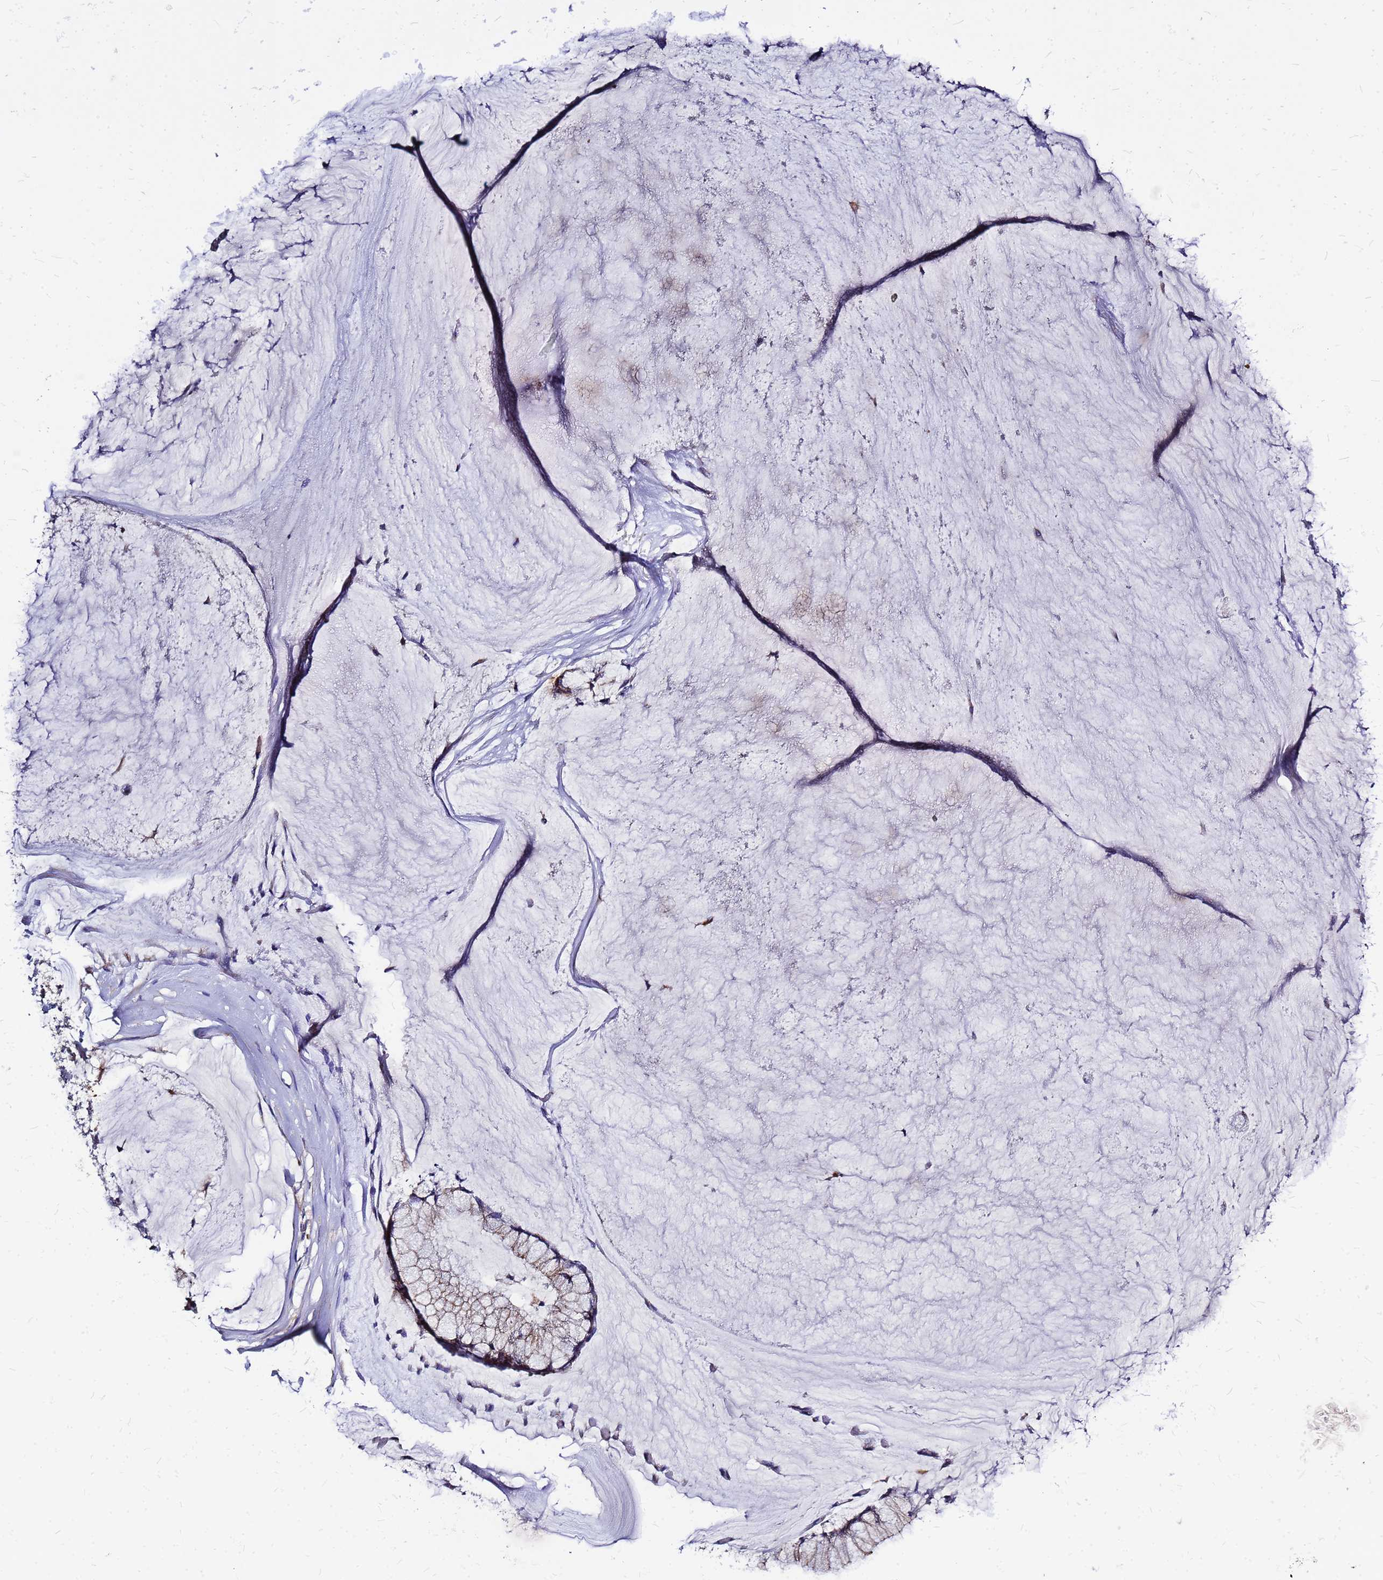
{"staining": {"intensity": "negative", "quantity": "none", "location": "none"}, "tissue": "ovarian cancer", "cell_type": "Tumor cells", "image_type": "cancer", "snomed": [{"axis": "morphology", "description": "Cystadenocarcinoma, mucinous, NOS"}, {"axis": "topography", "description": "Ovary"}], "caption": "Immunohistochemical staining of ovarian mucinous cystadenocarcinoma displays no significant positivity in tumor cells. The staining was performed using DAB to visualize the protein expression in brown, while the nuclei were stained in blue with hematoxylin (Magnification: 20x).", "gene": "FBXW5", "patient": {"sex": "female", "age": 42}}